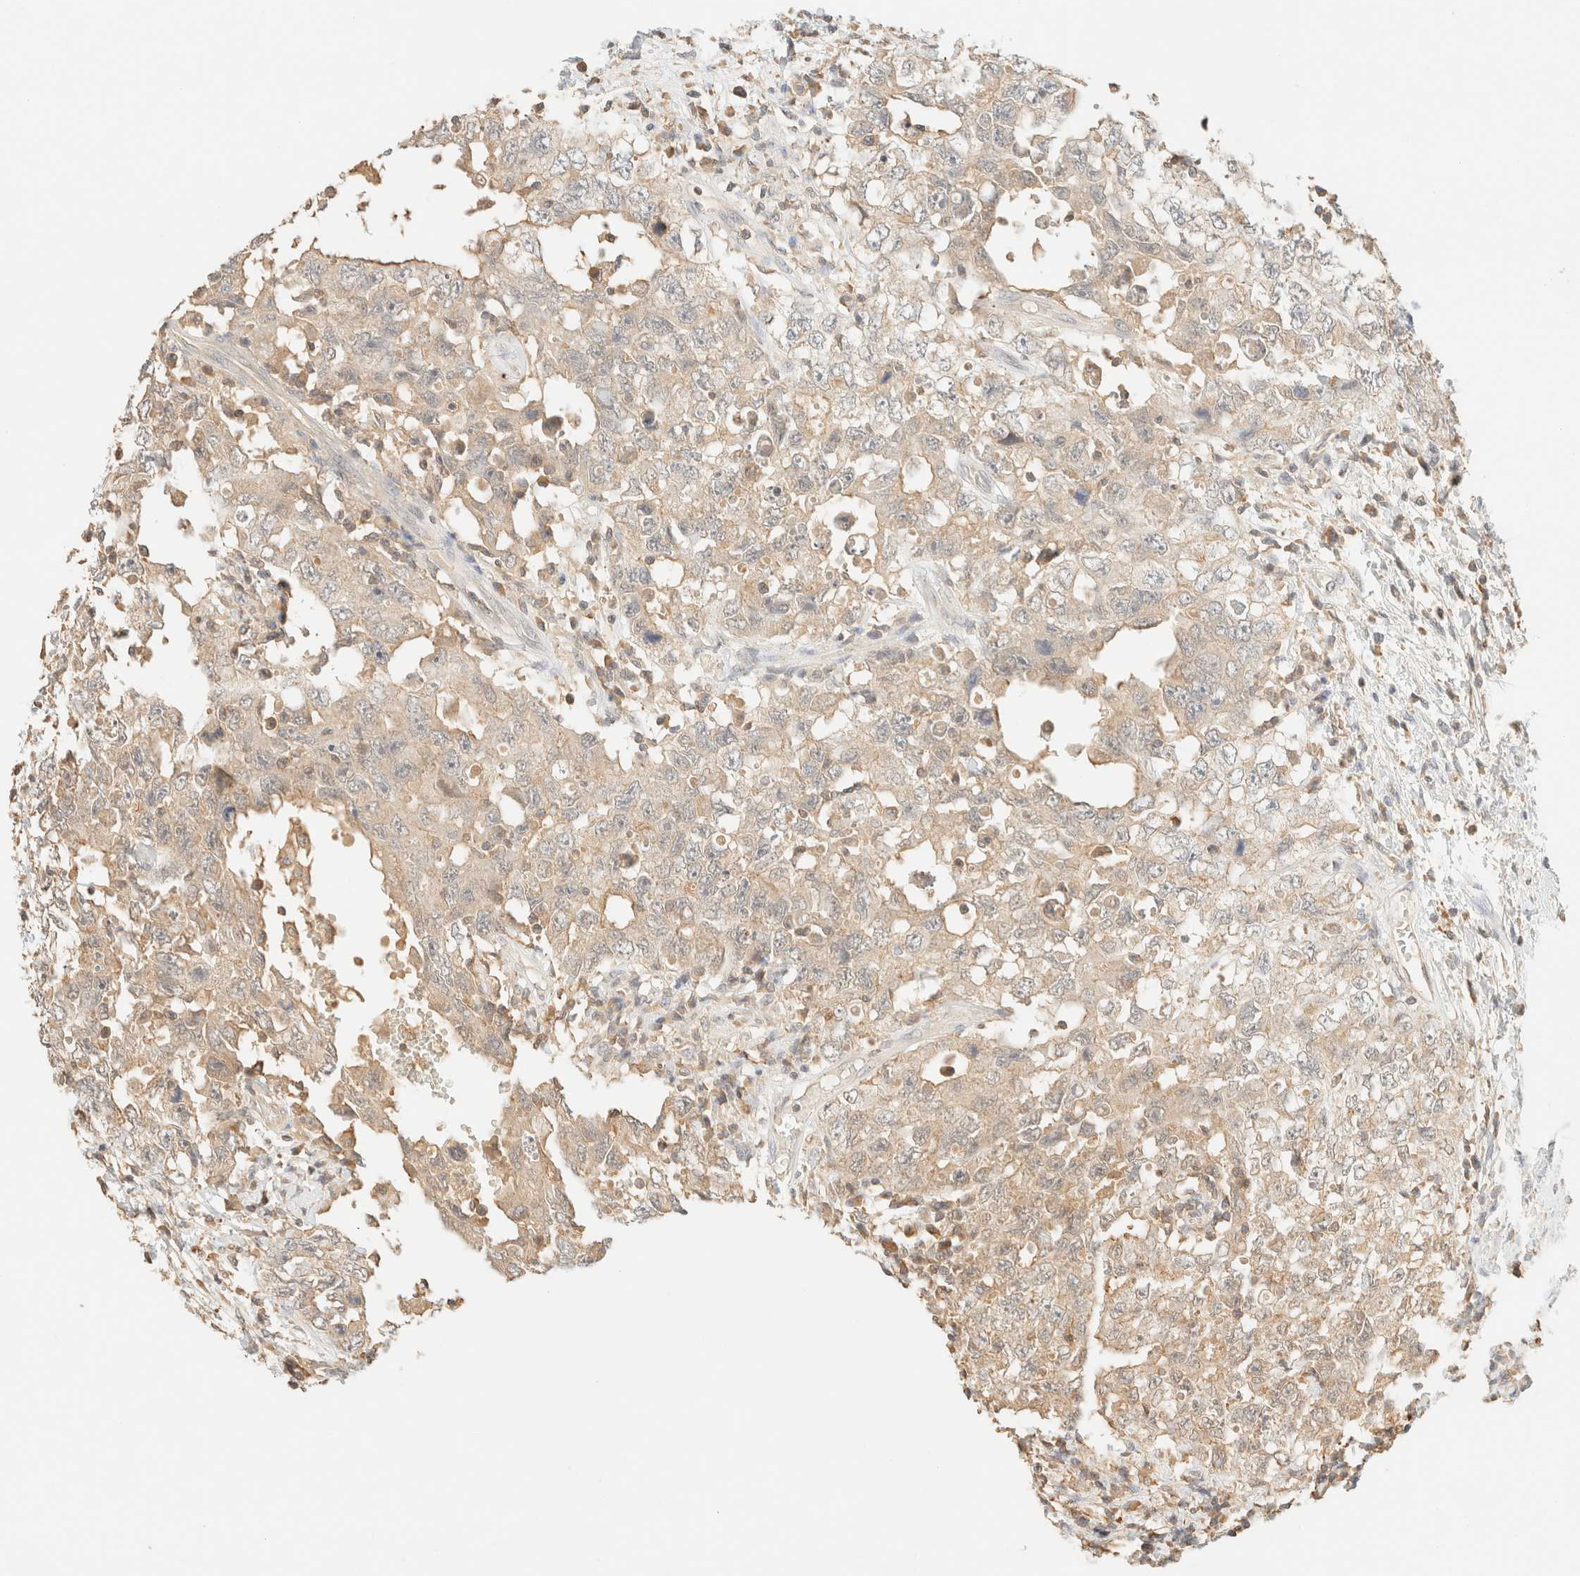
{"staining": {"intensity": "weak", "quantity": ">75%", "location": "cytoplasmic/membranous"}, "tissue": "testis cancer", "cell_type": "Tumor cells", "image_type": "cancer", "snomed": [{"axis": "morphology", "description": "Carcinoma, Embryonal, NOS"}, {"axis": "topography", "description": "Testis"}], "caption": "An immunohistochemistry (IHC) micrograph of neoplastic tissue is shown. Protein staining in brown highlights weak cytoplasmic/membranous positivity in testis cancer within tumor cells.", "gene": "TIMD4", "patient": {"sex": "male", "age": 26}}